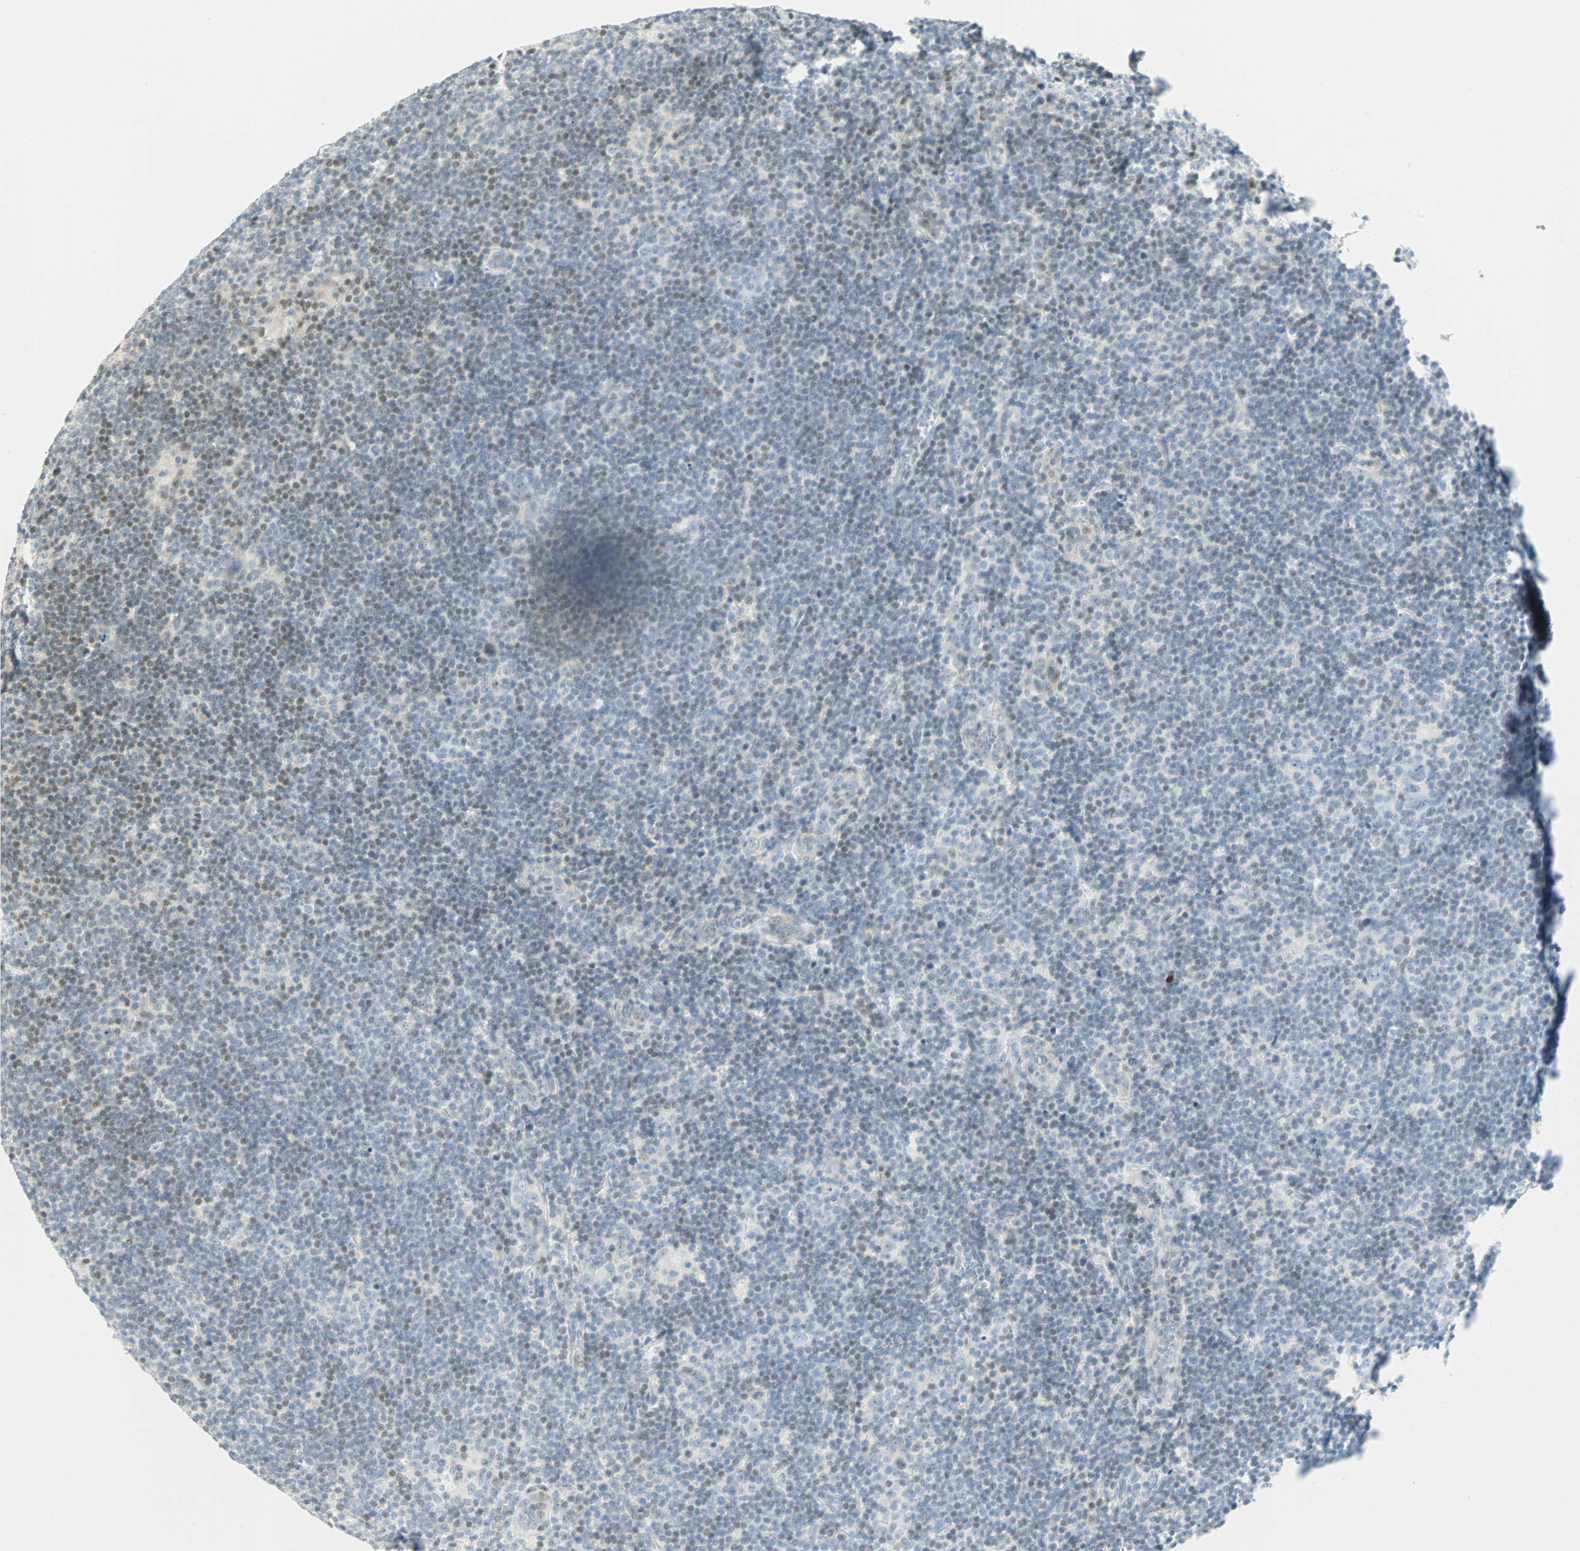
{"staining": {"intensity": "weak", "quantity": "<25%", "location": "nuclear"}, "tissue": "lymphoma", "cell_type": "Tumor cells", "image_type": "cancer", "snomed": [{"axis": "morphology", "description": "Hodgkin's disease, NOS"}, {"axis": "topography", "description": "Lymph node"}], "caption": "Histopathology image shows no protein positivity in tumor cells of lymphoma tissue. (IHC, brightfield microscopy, high magnification).", "gene": "SMAD3", "patient": {"sex": "female", "age": 57}}